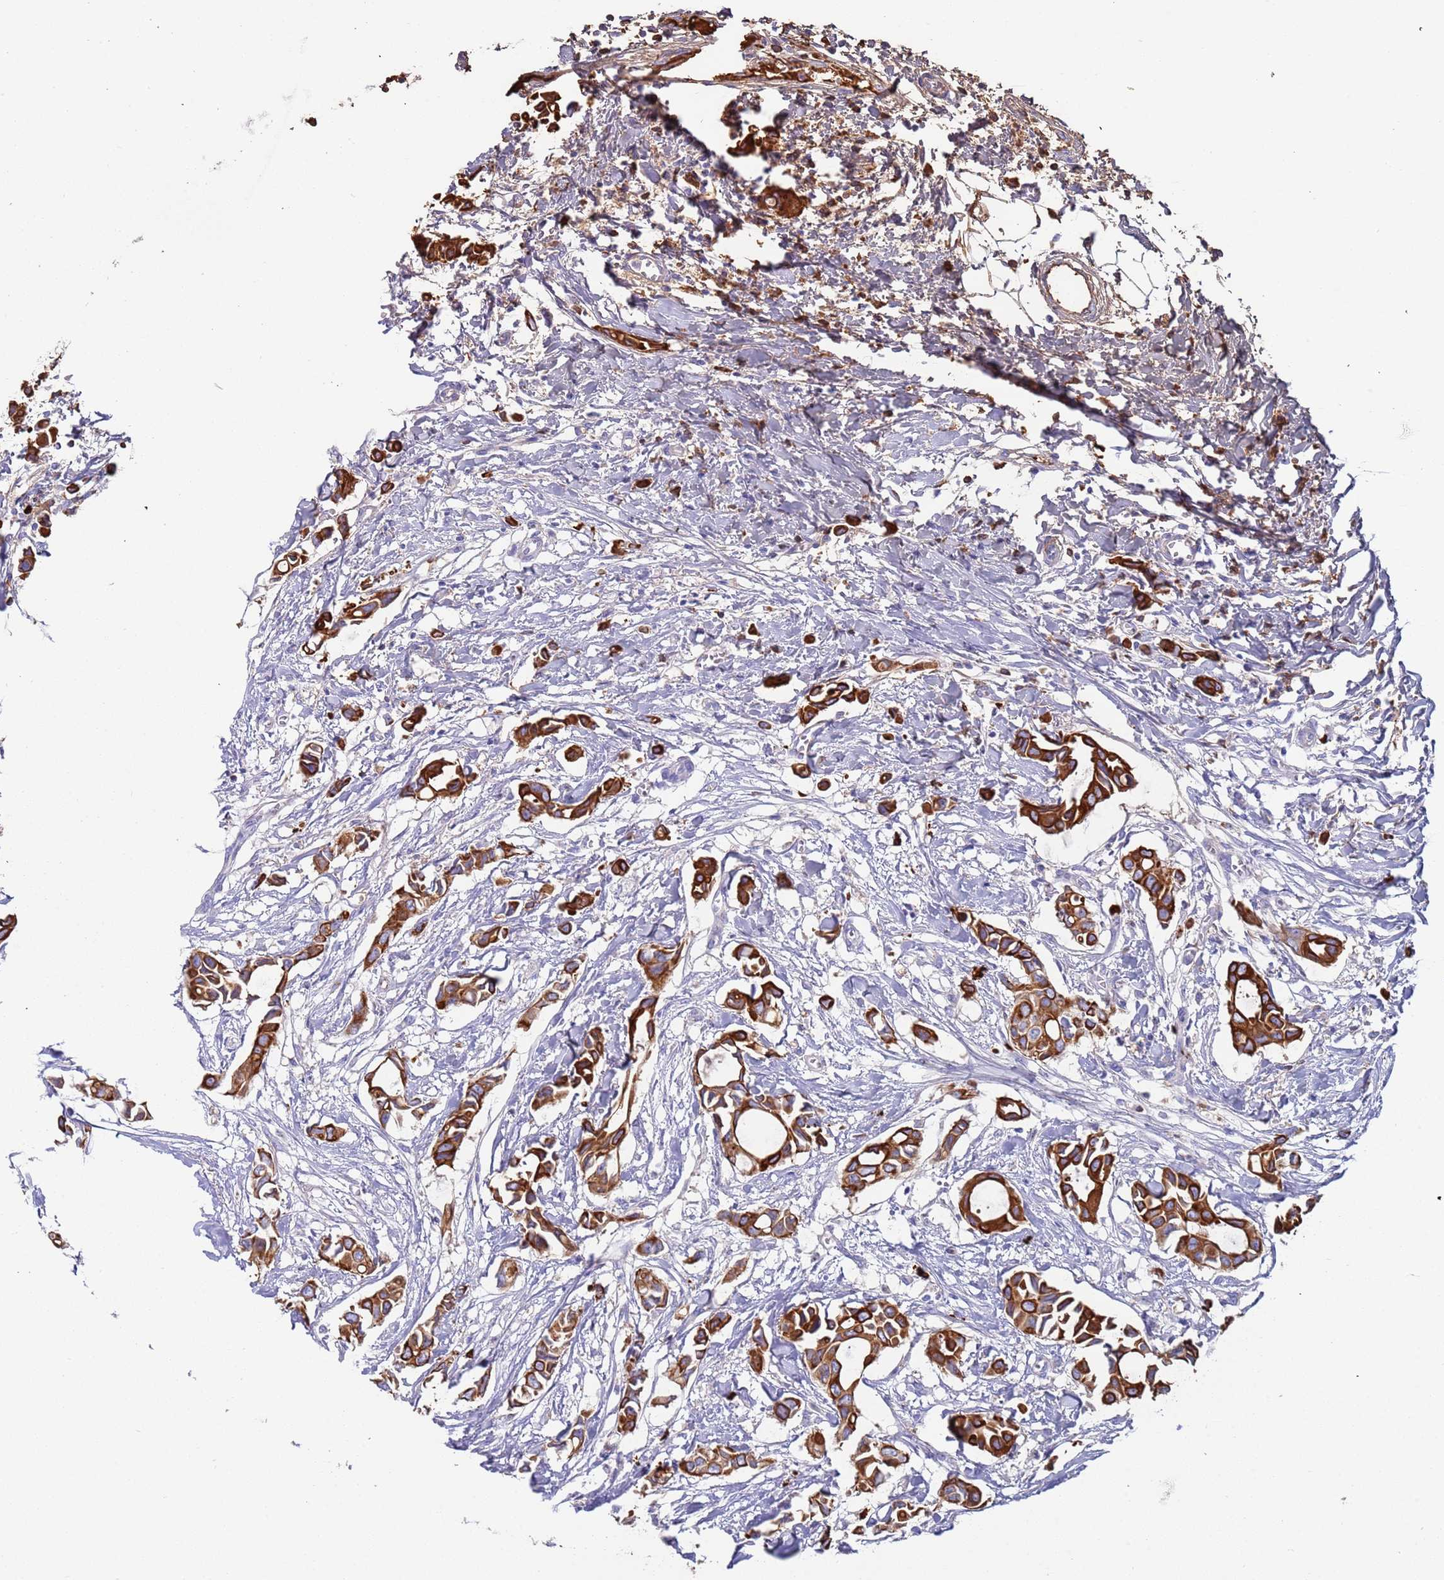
{"staining": {"intensity": "strong", "quantity": ">75%", "location": "cytoplasmic/membranous"}, "tissue": "breast cancer", "cell_type": "Tumor cells", "image_type": "cancer", "snomed": [{"axis": "morphology", "description": "Duct carcinoma"}, {"axis": "topography", "description": "Breast"}], "caption": "Tumor cells reveal high levels of strong cytoplasmic/membranous staining in approximately >75% of cells in breast cancer.", "gene": "CYSLTR2", "patient": {"sex": "female", "age": 41}}